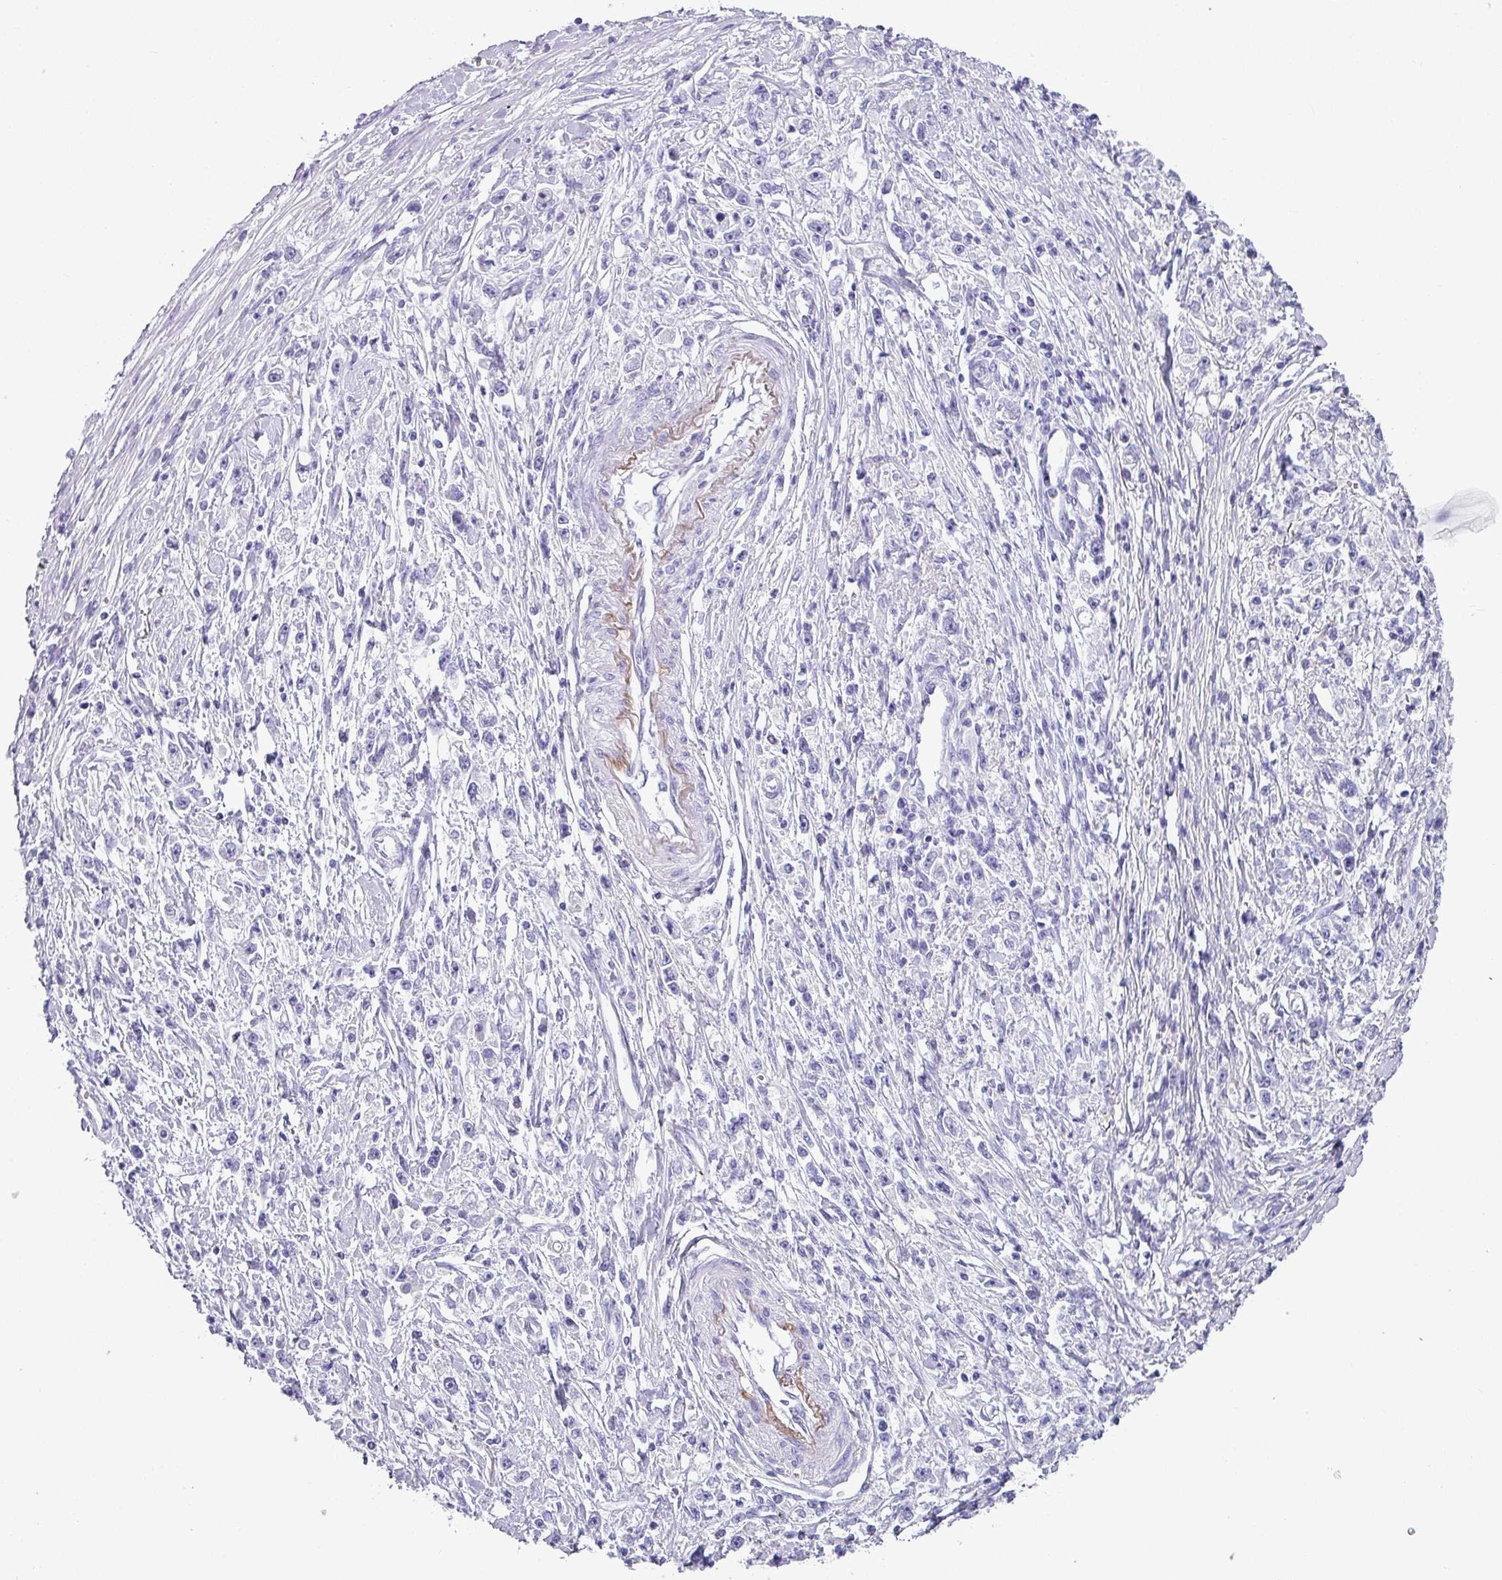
{"staining": {"intensity": "negative", "quantity": "none", "location": "none"}, "tissue": "stomach cancer", "cell_type": "Tumor cells", "image_type": "cancer", "snomed": [{"axis": "morphology", "description": "Adenocarcinoma, NOS"}, {"axis": "topography", "description": "Stomach"}], "caption": "Immunohistochemistry photomicrograph of adenocarcinoma (stomach) stained for a protein (brown), which exhibits no positivity in tumor cells.", "gene": "ZNF568", "patient": {"sex": "female", "age": 59}}